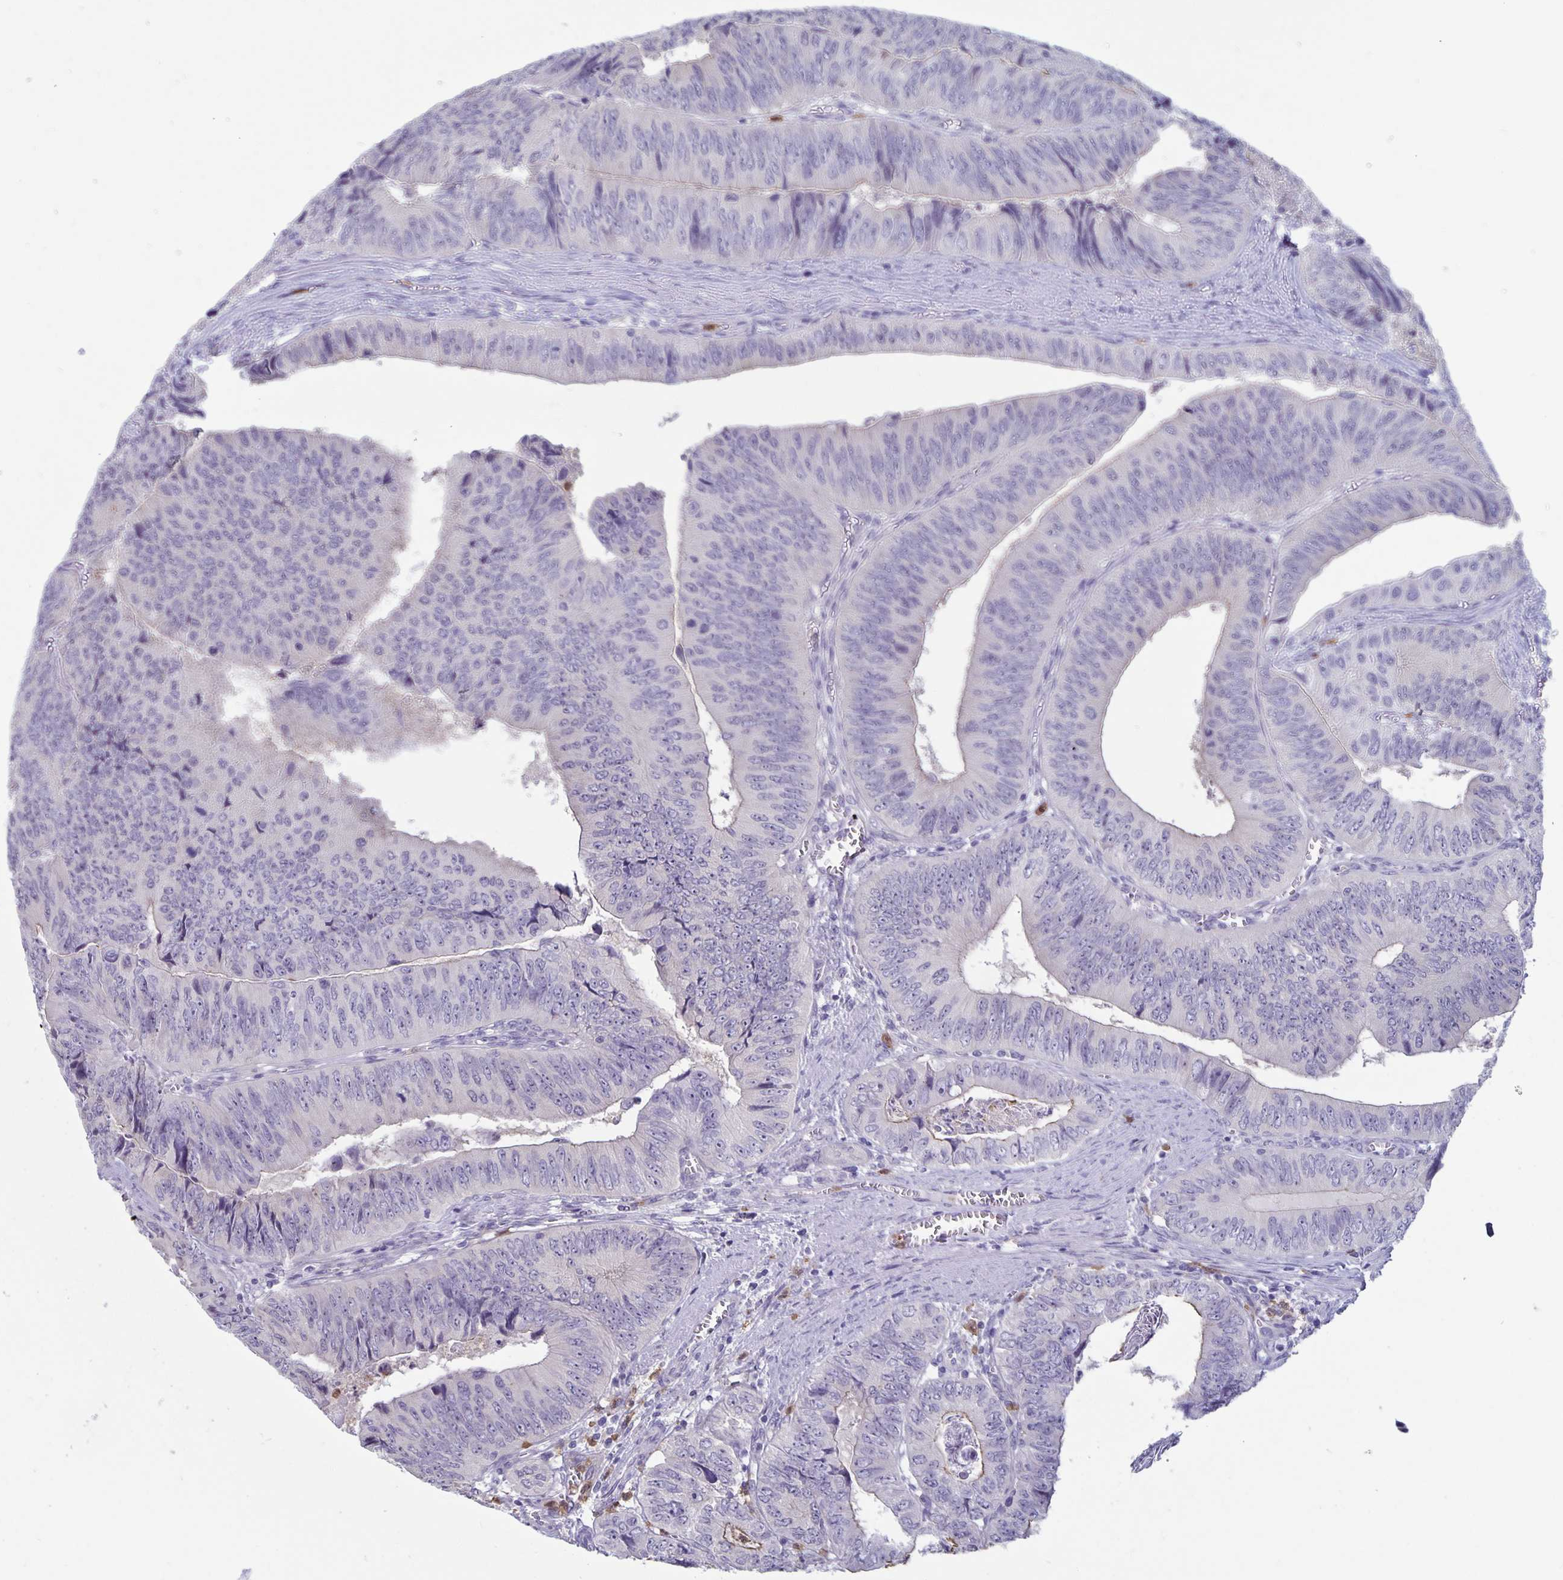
{"staining": {"intensity": "weak", "quantity": "<25%", "location": "cytoplasmic/membranous"}, "tissue": "colorectal cancer", "cell_type": "Tumor cells", "image_type": "cancer", "snomed": [{"axis": "morphology", "description": "Adenocarcinoma, NOS"}, {"axis": "topography", "description": "Colon"}], "caption": "Human adenocarcinoma (colorectal) stained for a protein using immunohistochemistry demonstrates no positivity in tumor cells.", "gene": "PLCB3", "patient": {"sex": "female", "age": 84}}